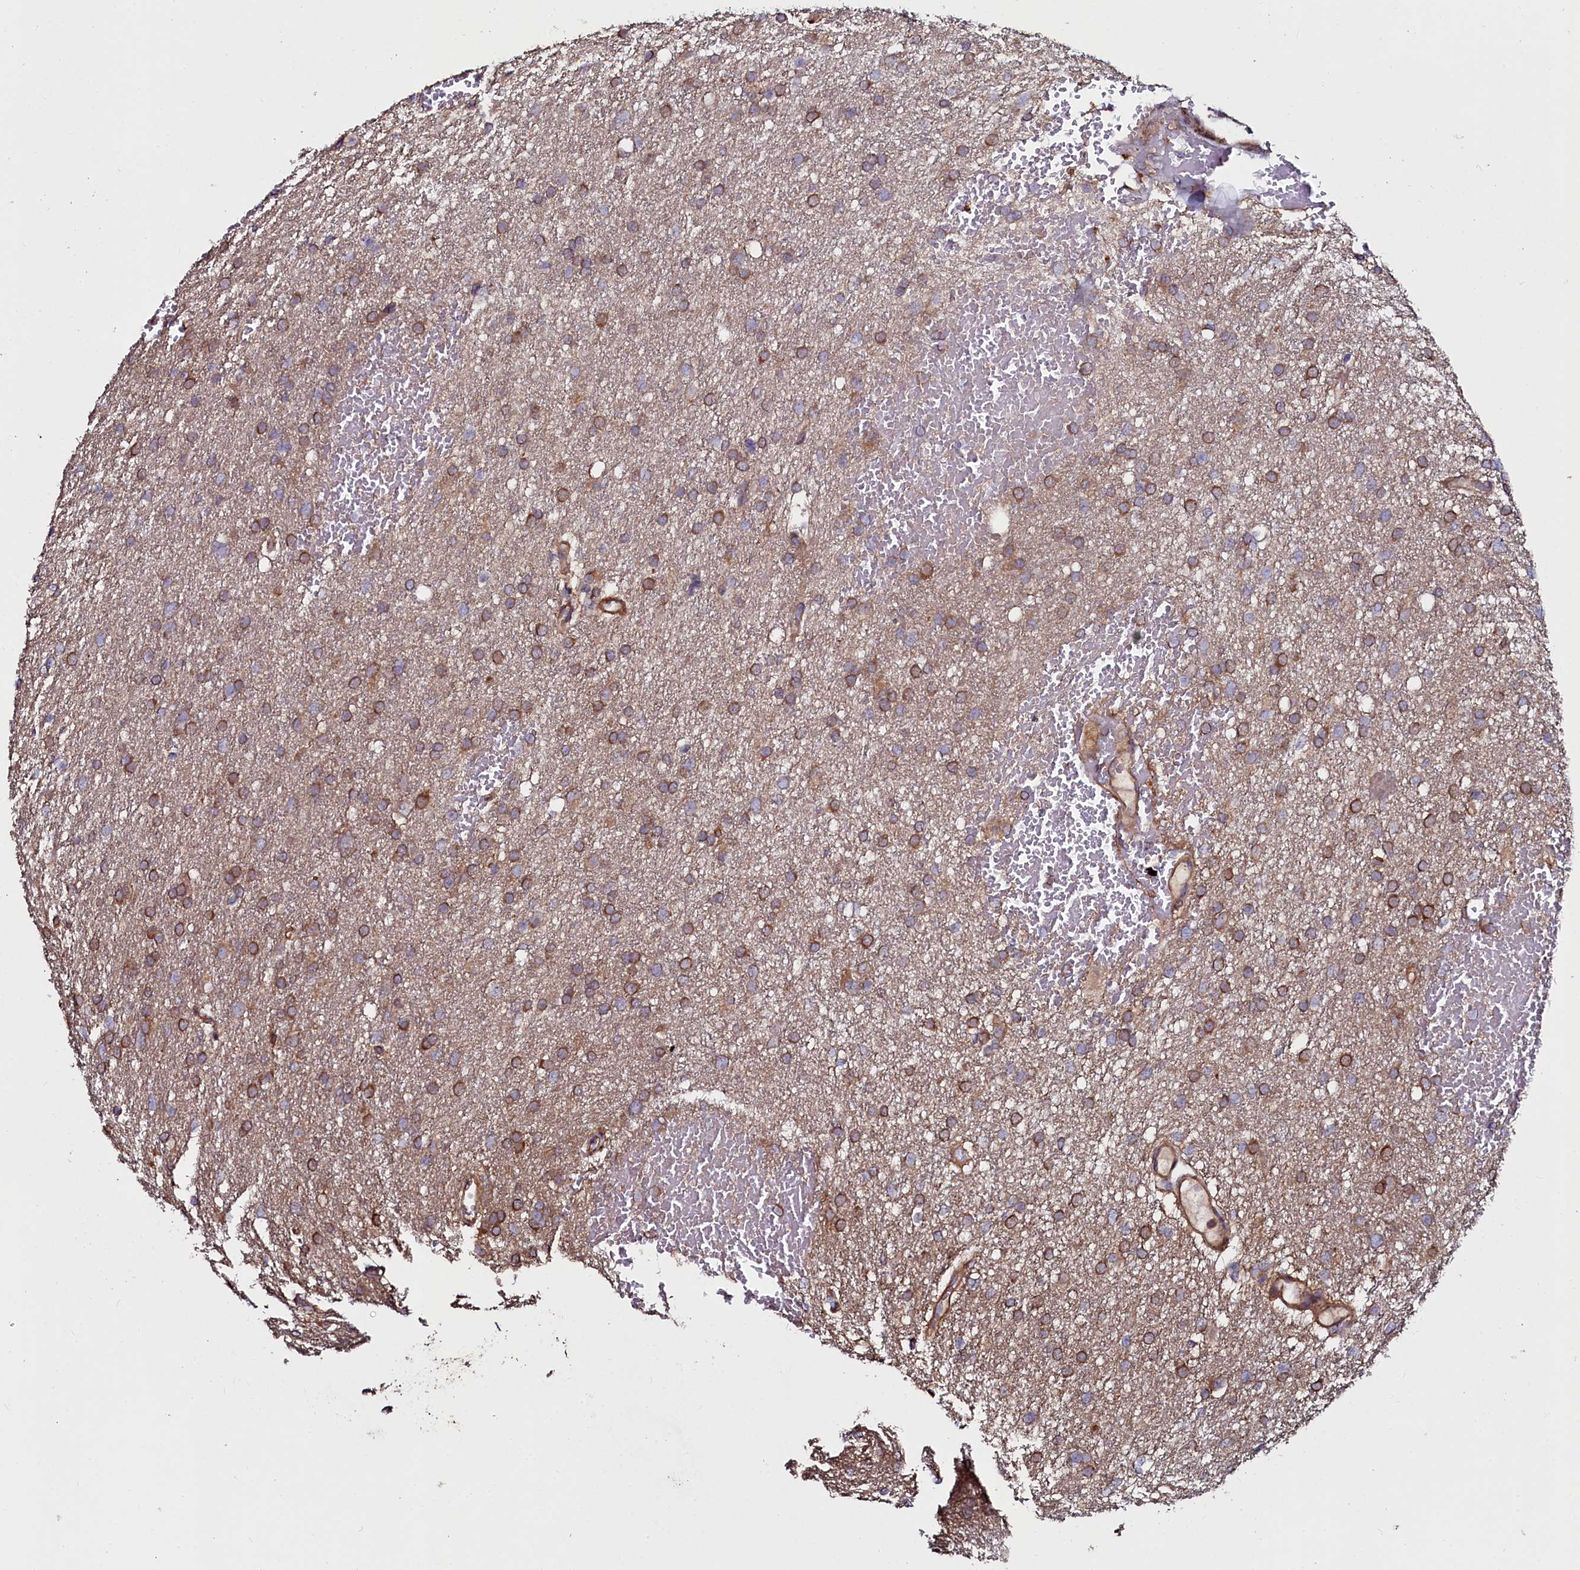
{"staining": {"intensity": "moderate", "quantity": ">75%", "location": "cytoplasmic/membranous"}, "tissue": "glioma", "cell_type": "Tumor cells", "image_type": "cancer", "snomed": [{"axis": "morphology", "description": "Glioma, malignant, High grade"}, {"axis": "topography", "description": "Cerebral cortex"}], "caption": "Immunohistochemistry staining of malignant high-grade glioma, which demonstrates medium levels of moderate cytoplasmic/membranous positivity in about >75% of tumor cells indicating moderate cytoplasmic/membranous protein expression. The staining was performed using DAB (3,3'-diaminobenzidine) (brown) for protein detection and nuclei were counterstained in hematoxylin (blue).", "gene": "USPL1", "patient": {"sex": "female", "age": 36}}